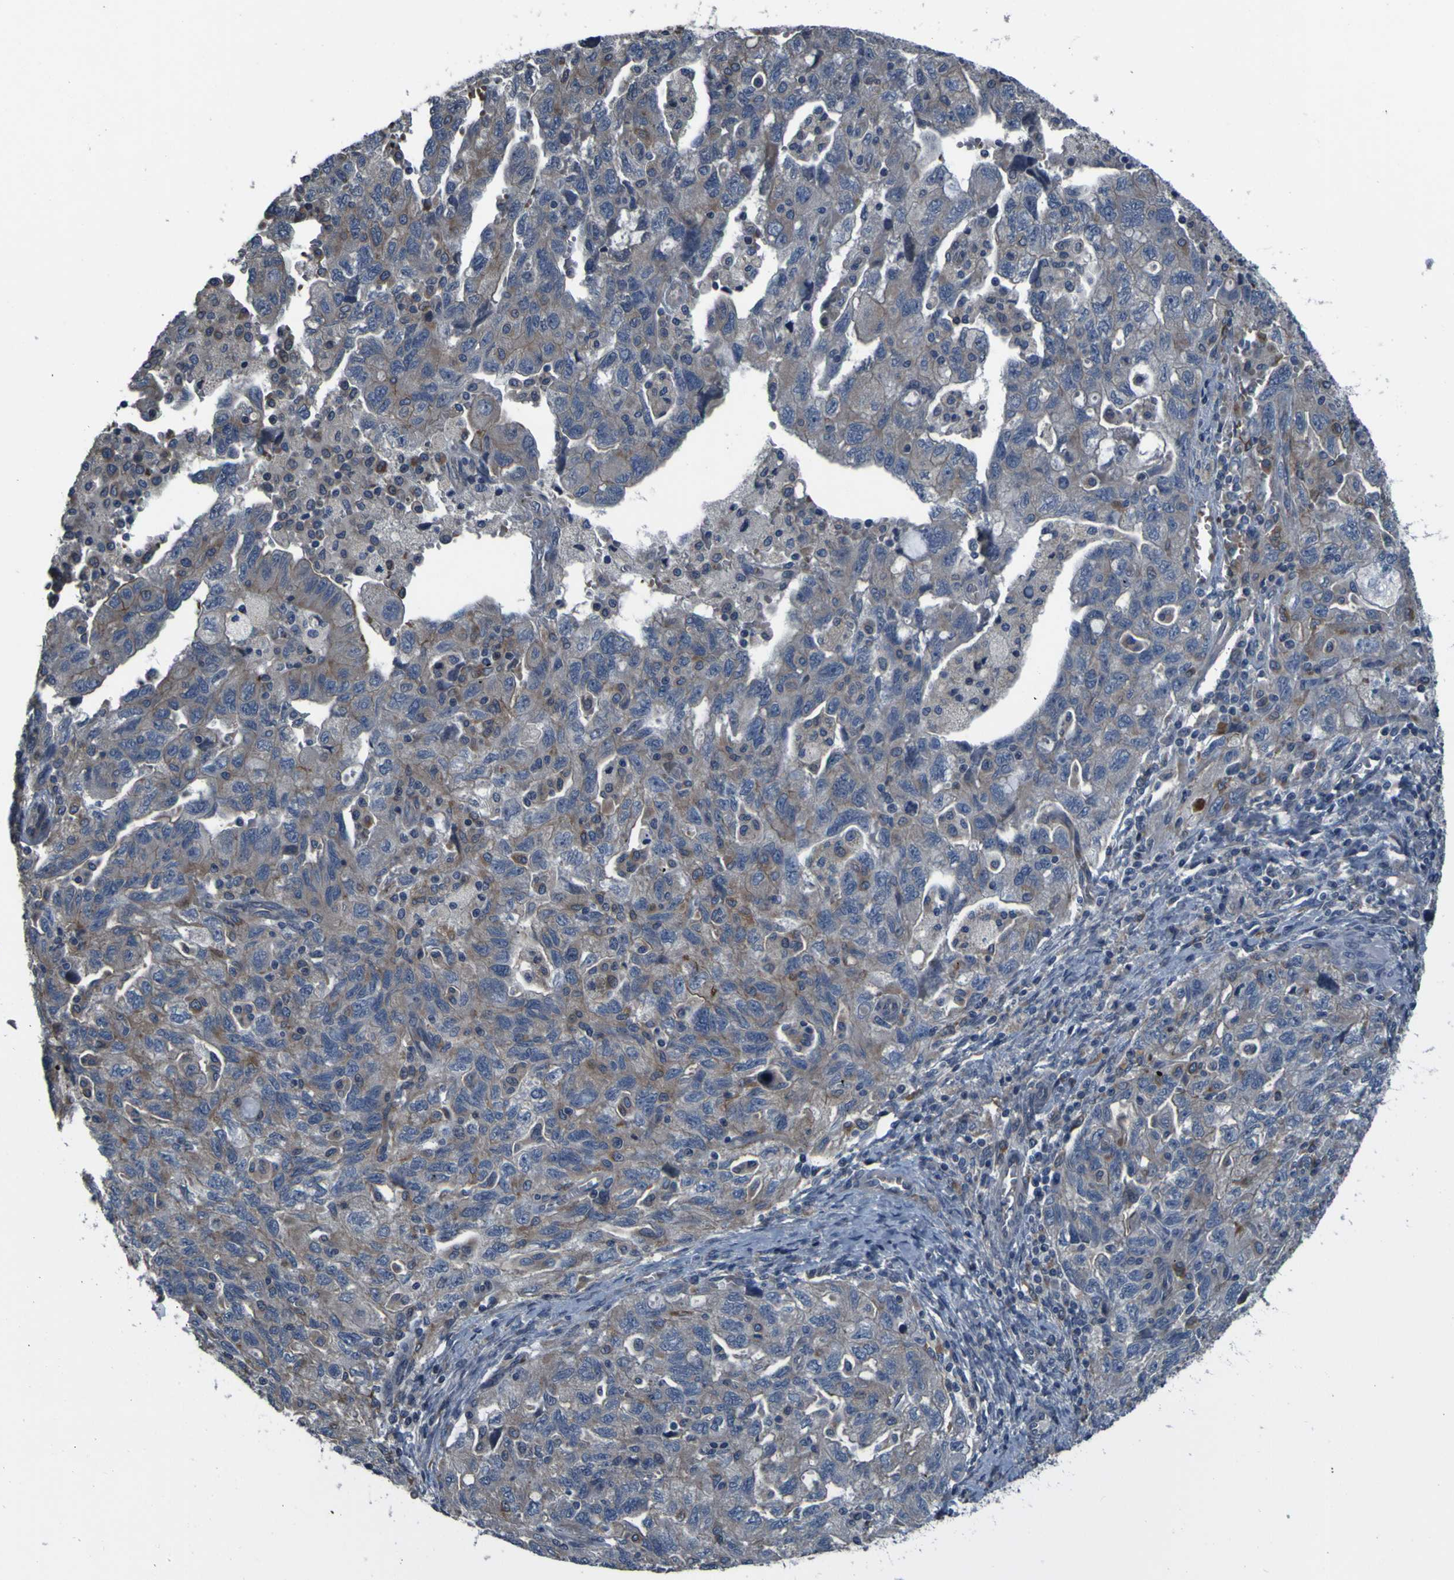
{"staining": {"intensity": "weak", "quantity": "25%-75%", "location": "cytoplasmic/membranous"}, "tissue": "ovarian cancer", "cell_type": "Tumor cells", "image_type": "cancer", "snomed": [{"axis": "morphology", "description": "Carcinoma, NOS"}, {"axis": "morphology", "description": "Cystadenocarcinoma, serous, NOS"}, {"axis": "topography", "description": "Ovary"}], "caption": "Carcinoma (ovarian) stained with IHC demonstrates weak cytoplasmic/membranous staining in about 25%-75% of tumor cells. The staining was performed using DAB to visualize the protein expression in brown, while the nuclei were stained in blue with hematoxylin (Magnification: 20x).", "gene": "GRAMD1A", "patient": {"sex": "female", "age": 69}}